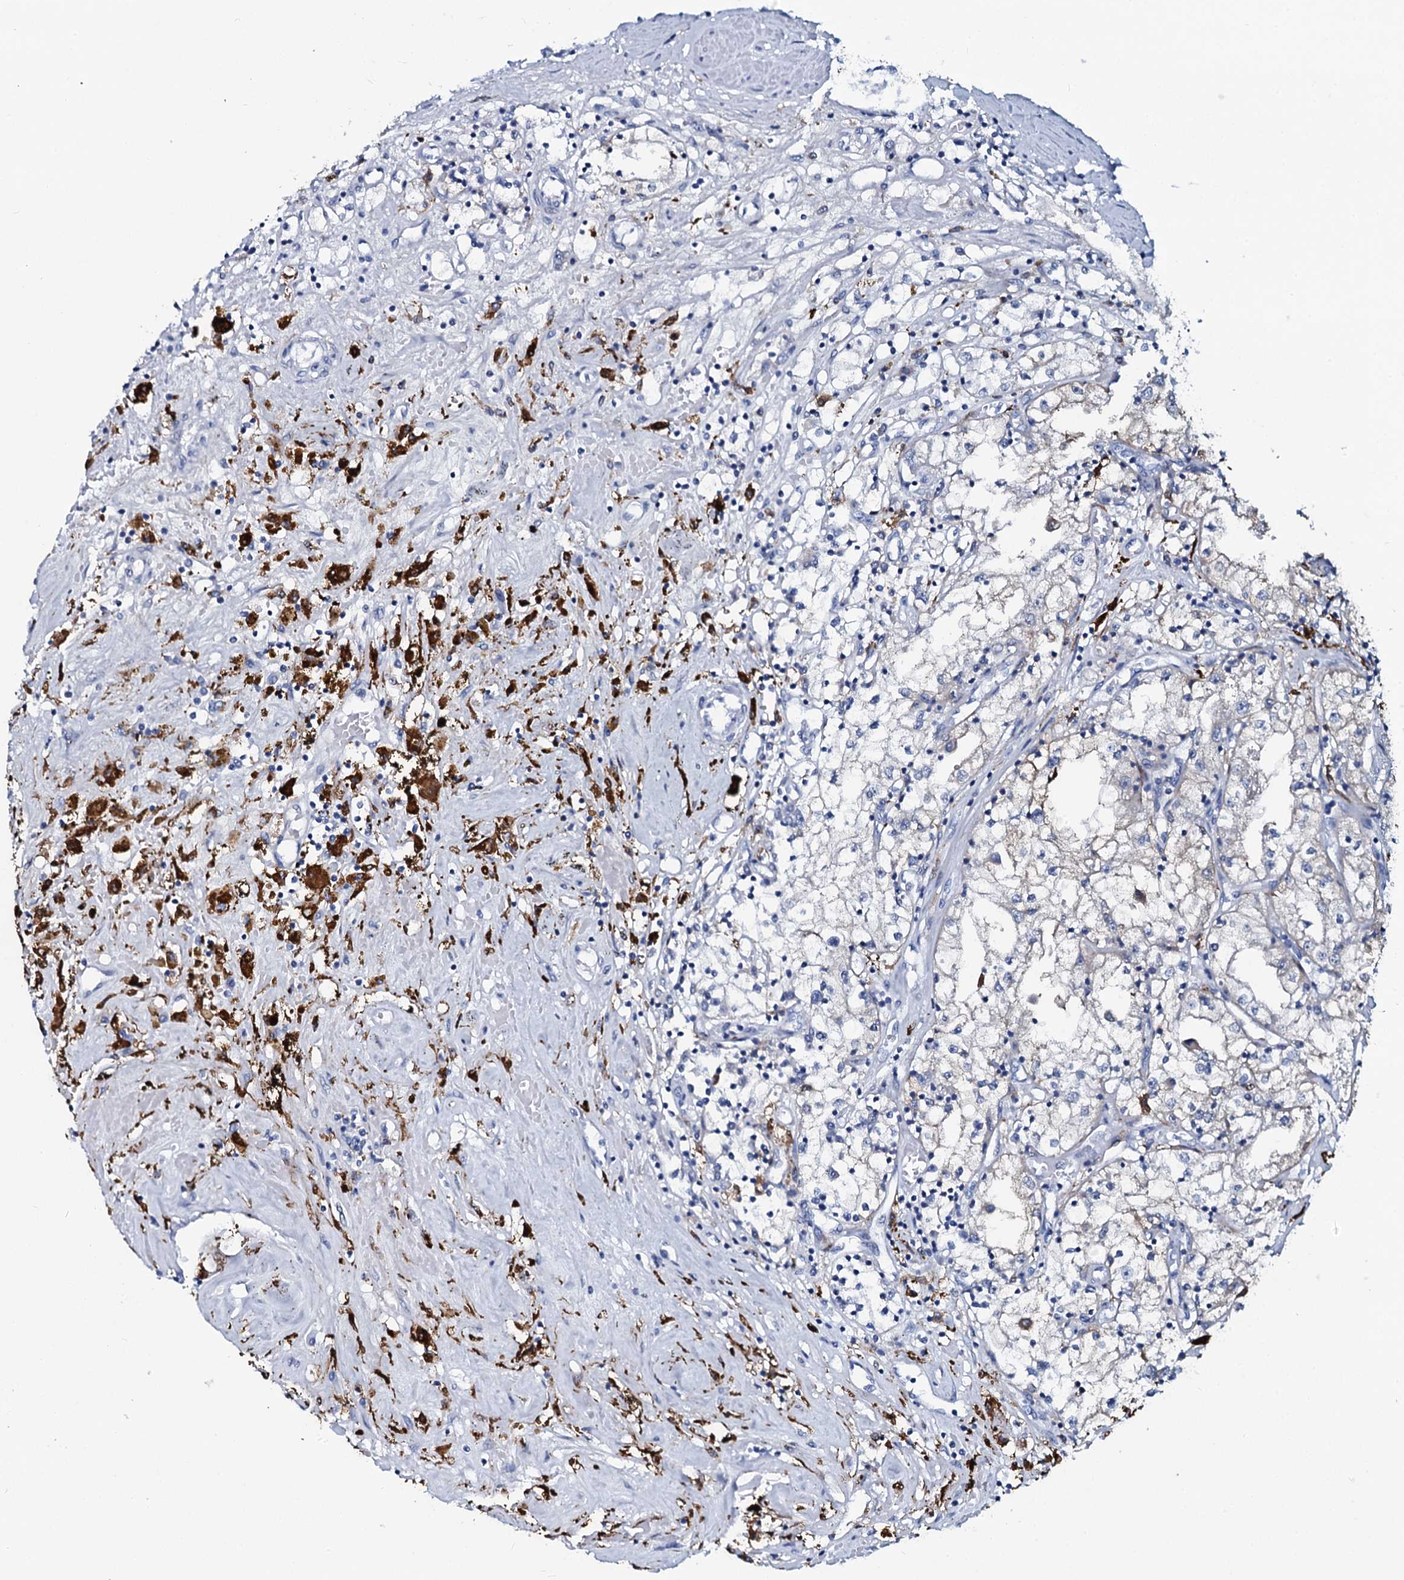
{"staining": {"intensity": "negative", "quantity": "none", "location": "none"}, "tissue": "renal cancer", "cell_type": "Tumor cells", "image_type": "cancer", "snomed": [{"axis": "morphology", "description": "Adenocarcinoma, NOS"}, {"axis": "topography", "description": "Kidney"}], "caption": "An image of renal cancer stained for a protein shows no brown staining in tumor cells.", "gene": "SLC4A7", "patient": {"sex": "male", "age": 56}}